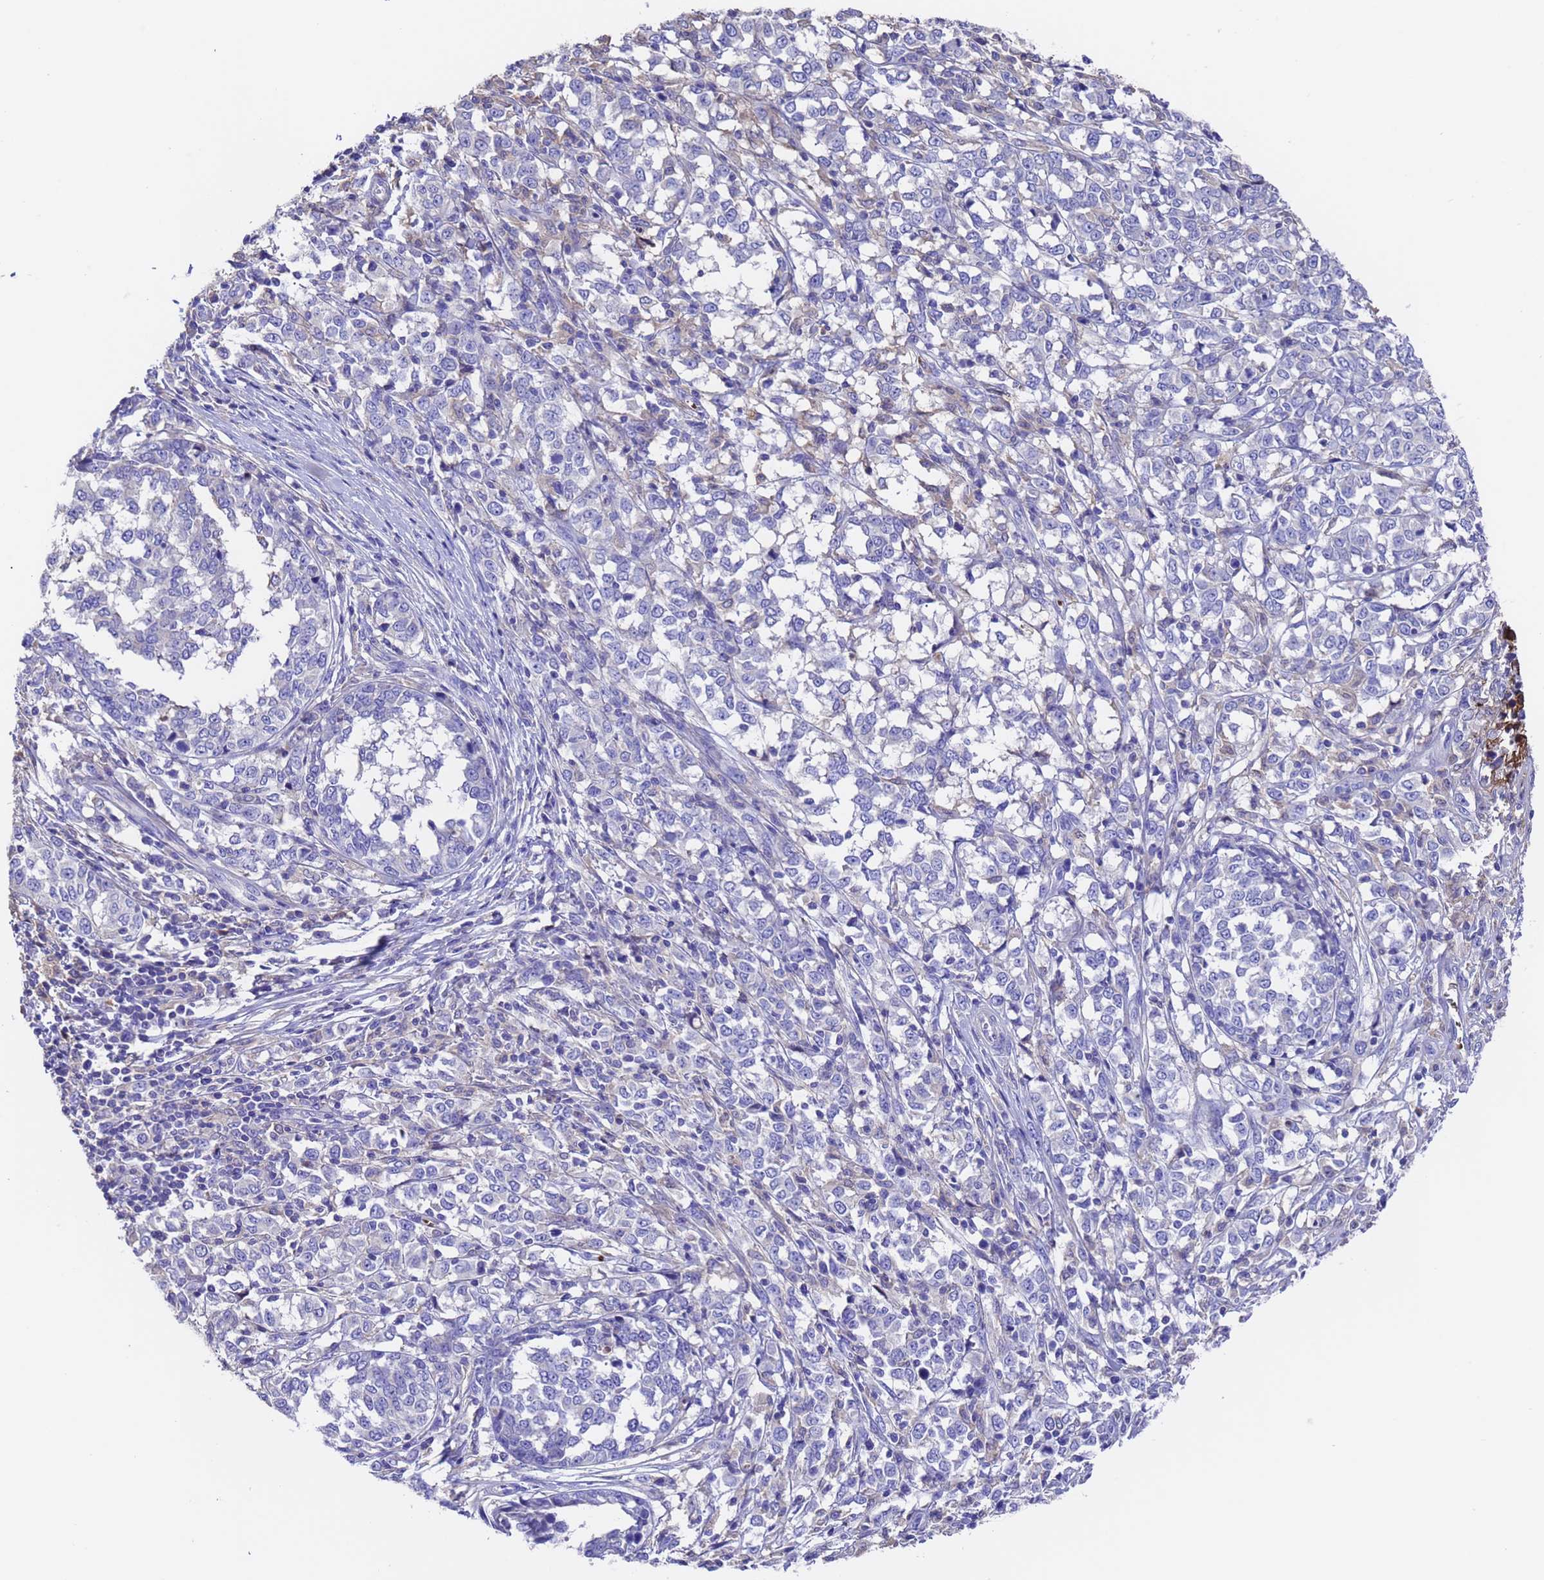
{"staining": {"intensity": "negative", "quantity": "none", "location": "none"}, "tissue": "melanoma", "cell_type": "Tumor cells", "image_type": "cancer", "snomed": [{"axis": "morphology", "description": "Malignant melanoma, NOS"}, {"axis": "topography", "description": "Skin"}], "caption": "Immunohistochemistry (IHC) of human malignant melanoma exhibits no staining in tumor cells.", "gene": "ELP6", "patient": {"sex": "female", "age": 72}}